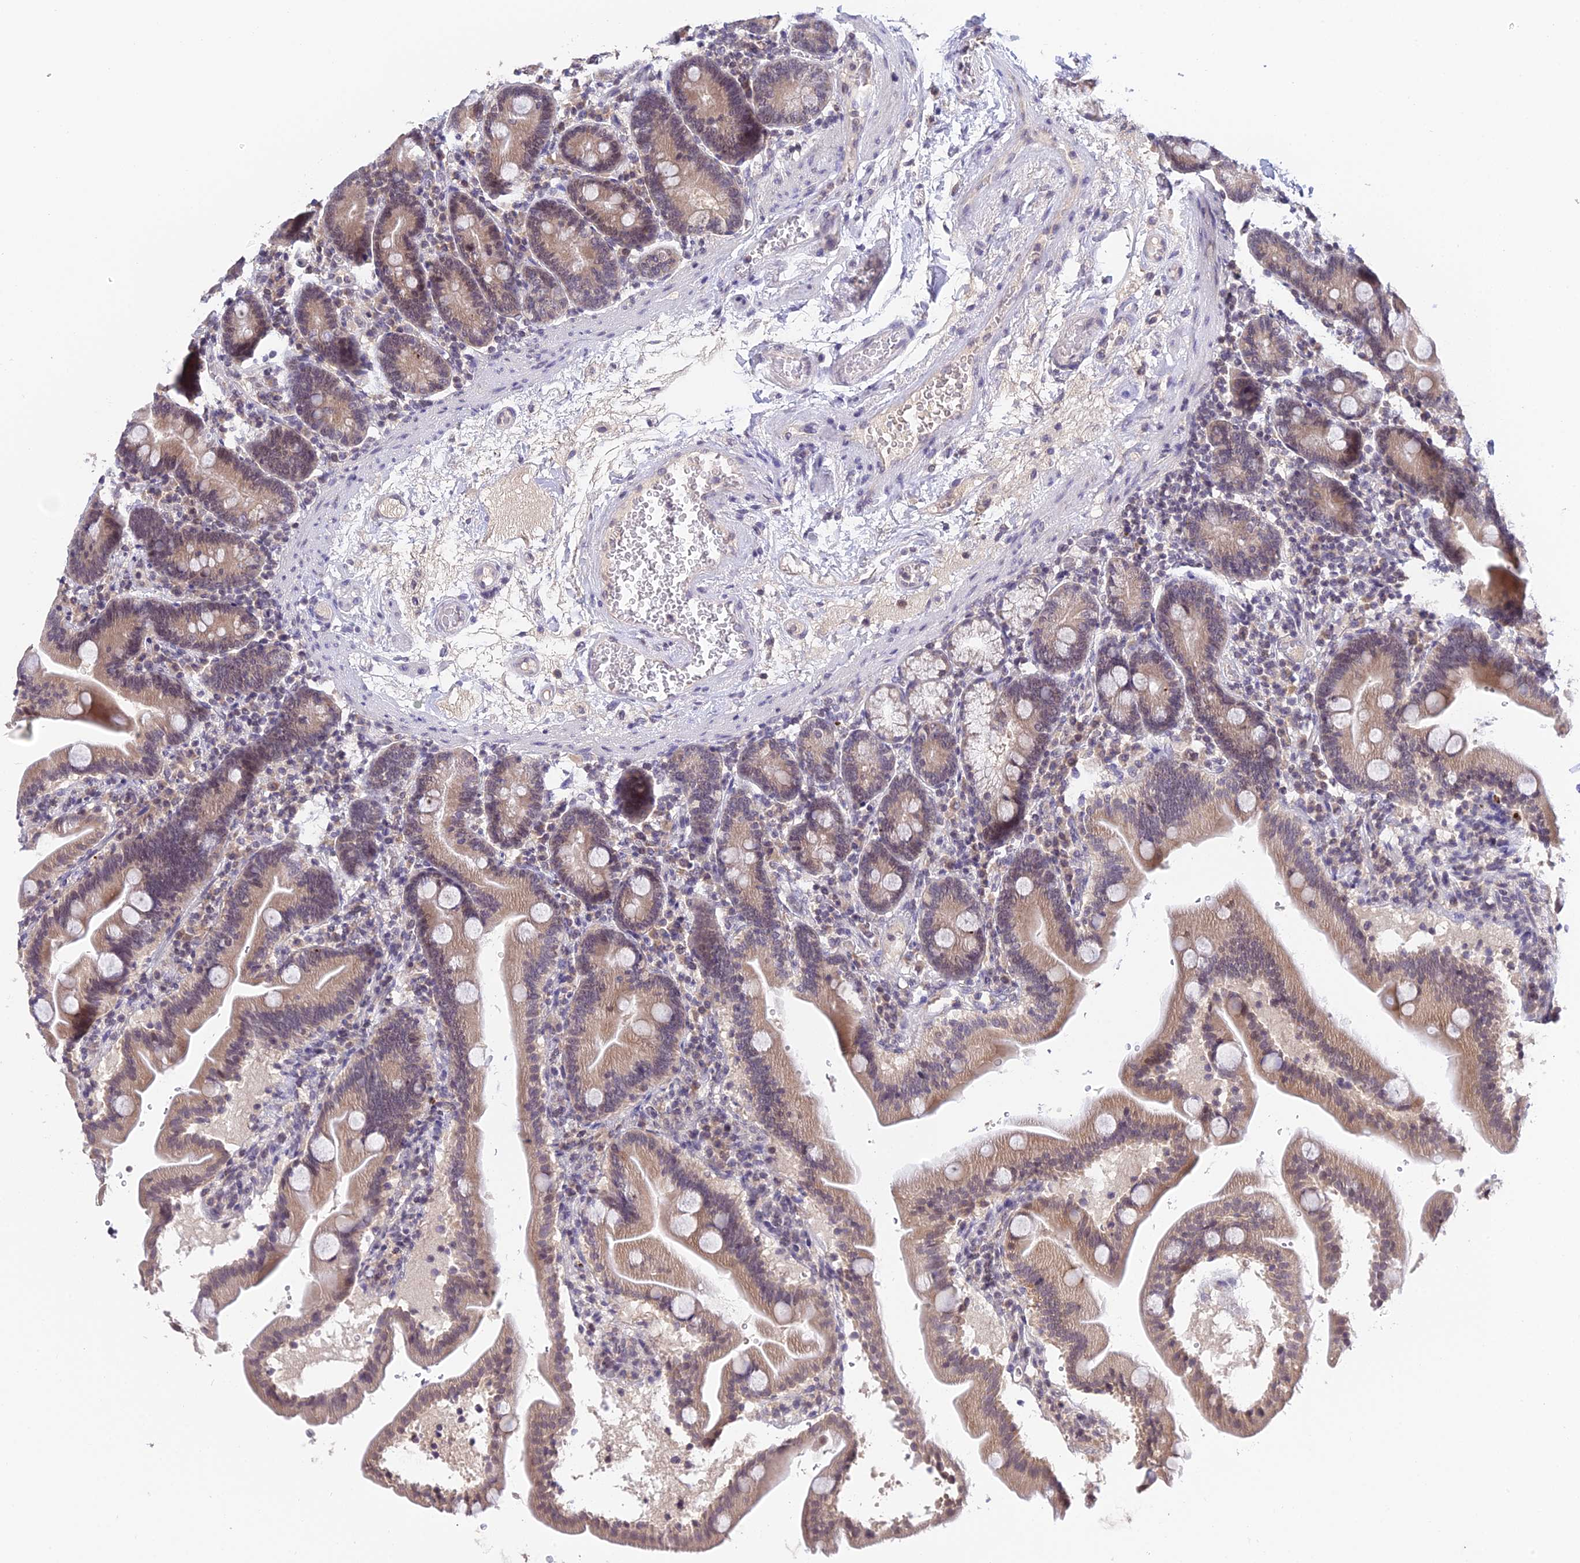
{"staining": {"intensity": "weak", "quantity": ">75%", "location": "cytoplasmic/membranous,nuclear"}, "tissue": "duodenum", "cell_type": "Glandular cells", "image_type": "normal", "snomed": [{"axis": "morphology", "description": "Normal tissue, NOS"}, {"axis": "topography", "description": "Duodenum"}], "caption": "Protein expression analysis of normal human duodenum reveals weak cytoplasmic/membranous,nuclear staining in about >75% of glandular cells. Nuclei are stained in blue.", "gene": "TEKT1", "patient": {"sex": "male", "age": 54}}